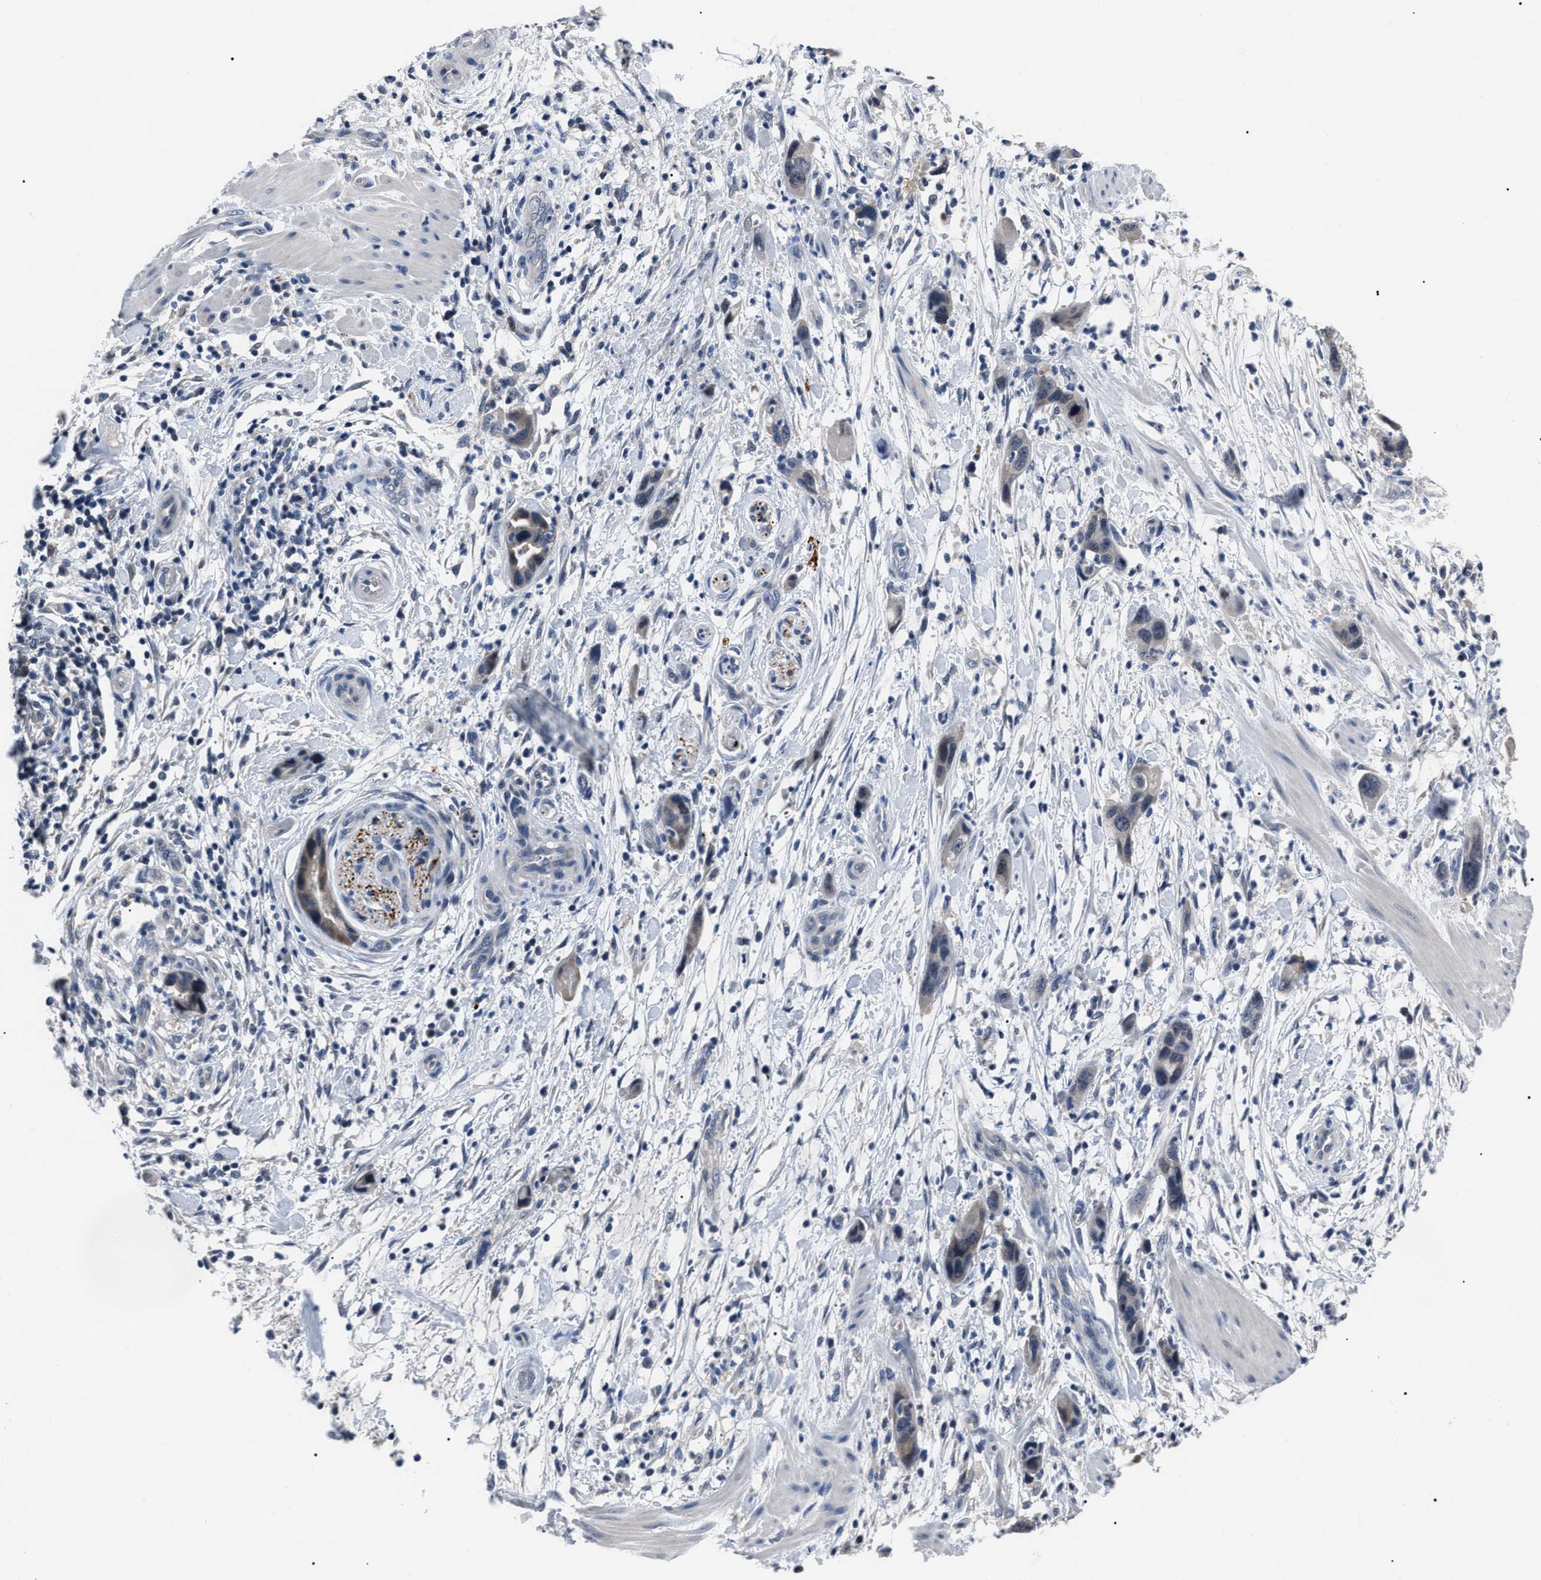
{"staining": {"intensity": "negative", "quantity": "none", "location": "none"}, "tissue": "pancreatic cancer", "cell_type": "Tumor cells", "image_type": "cancer", "snomed": [{"axis": "morphology", "description": "Adenocarcinoma, NOS"}, {"axis": "topography", "description": "Pancreas"}], "caption": "Pancreatic cancer (adenocarcinoma) was stained to show a protein in brown. There is no significant expression in tumor cells.", "gene": "LRWD1", "patient": {"sex": "female", "age": 71}}